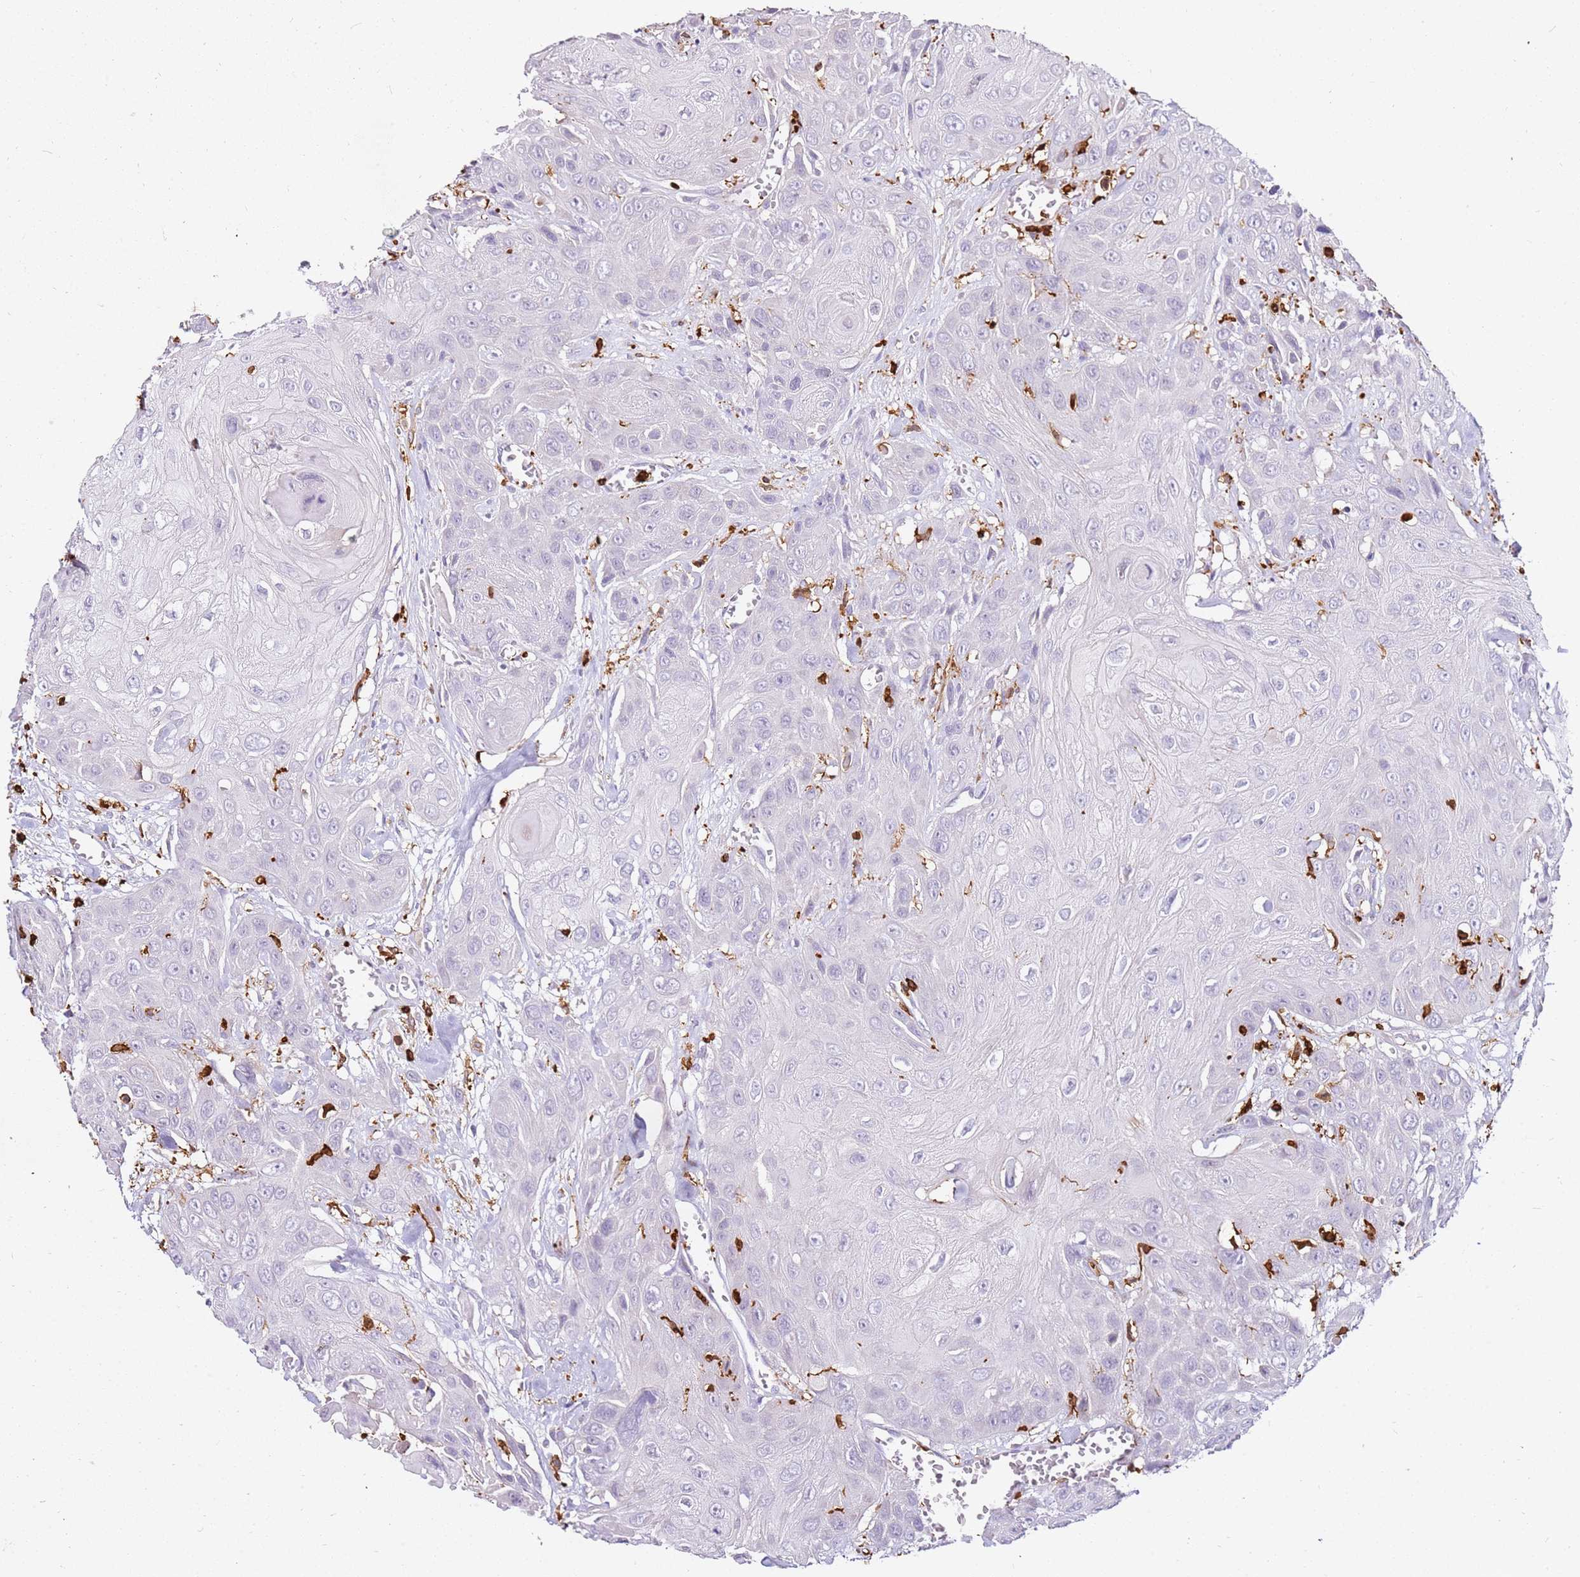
{"staining": {"intensity": "negative", "quantity": "none", "location": "none"}, "tissue": "head and neck cancer", "cell_type": "Tumor cells", "image_type": "cancer", "snomed": [{"axis": "morphology", "description": "Squamous cell carcinoma, NOS"}, {"axis": "topography", "description": "Head-Neck"}], "caption": "IHC photomicrograph of neoplastic tissue: head and neck squamous cell carcinoma stained with DAB displays no significant protein positivity in tumor cells.", "gene": "CORO1A", "patient": {"sex": "male", "age": 81}}